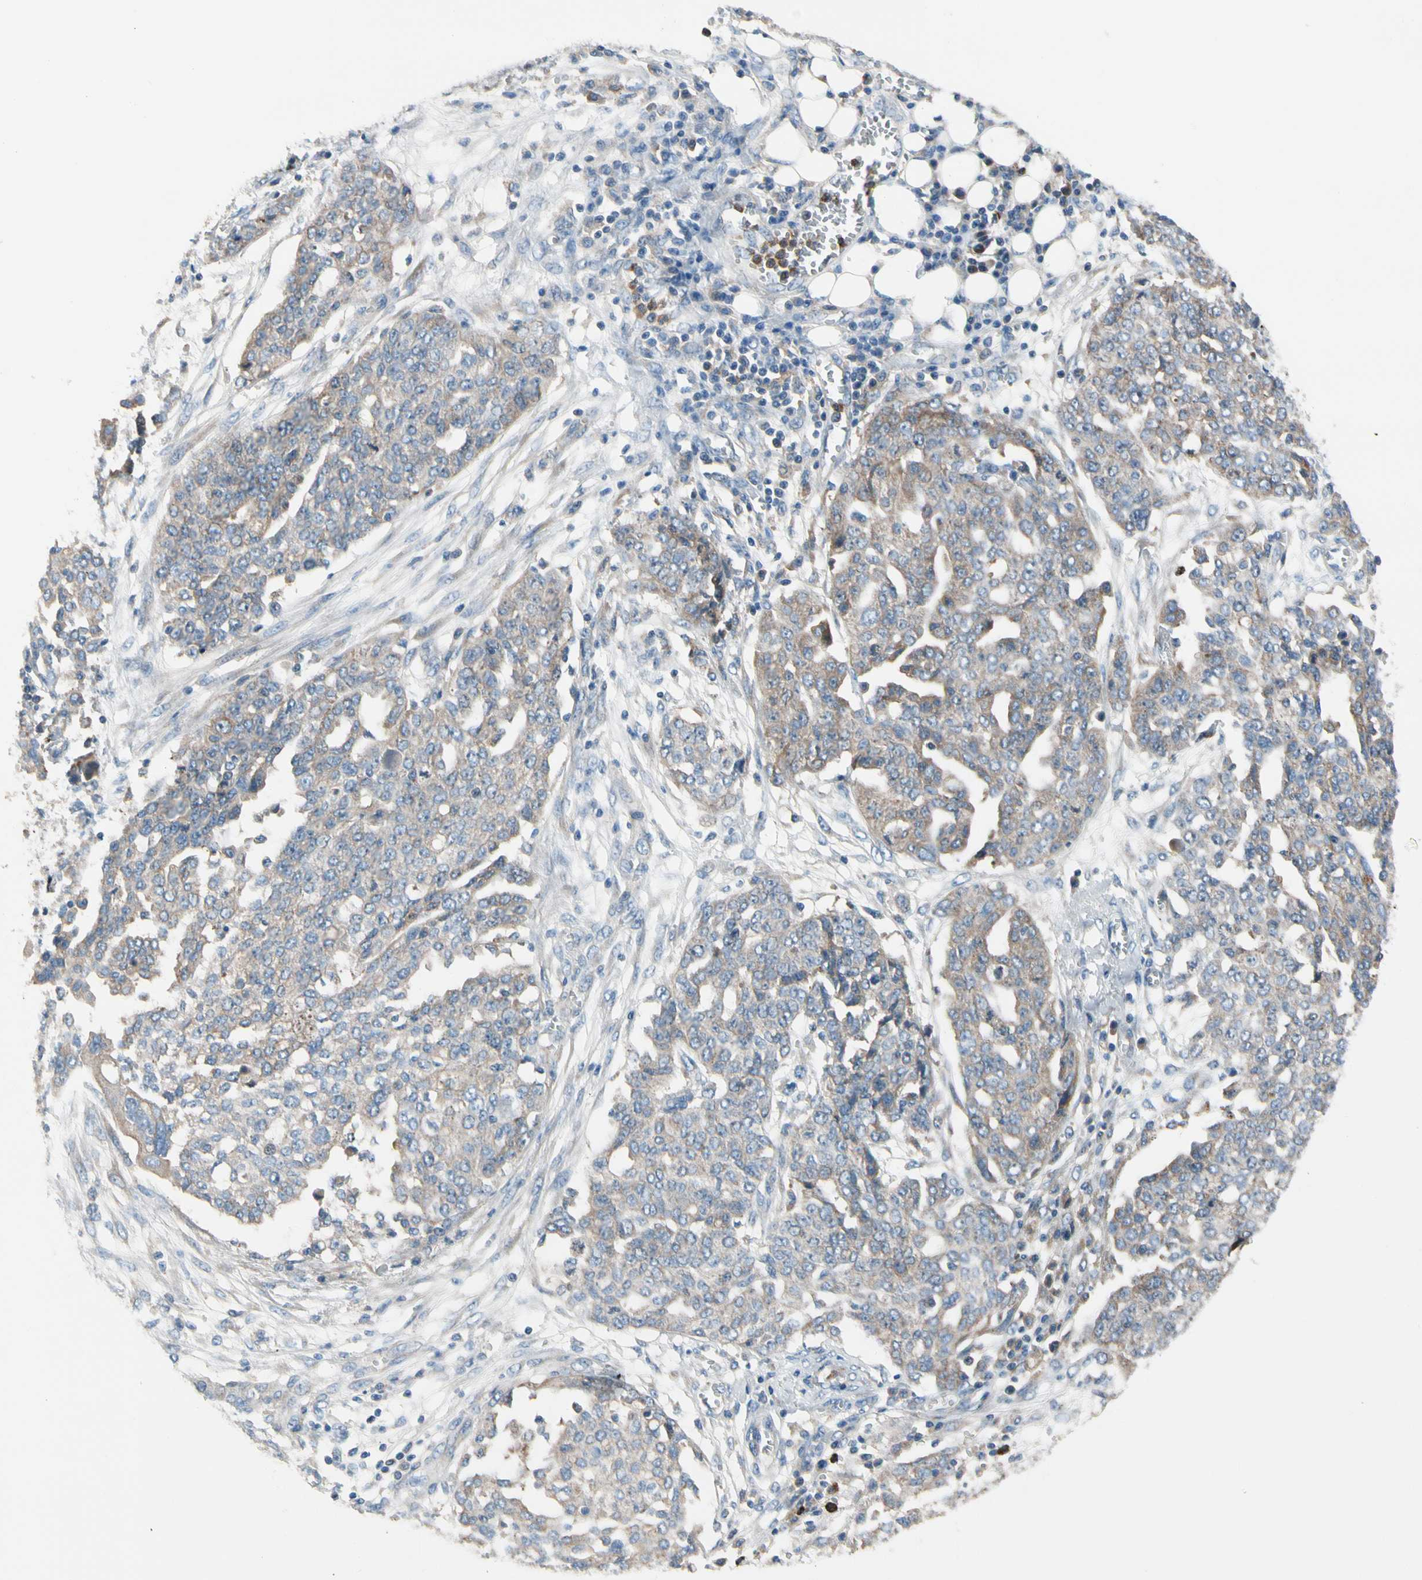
{"staining": {"intensity": "weak", "quantity": ">75%", "location": "cytoplasmic/membranous"}, "tissue": "ovarian cancer", "cell_type": "Tumor cells", "image_type": "cancer", "snomed": [{"axis": "morphology", "description": "Cystadenocarcinoma, serous, NOS"}, {"axis": "topography", "description": "Soft tissue"}, {"axis": "topography", "description": "Ovary"}], "caption": "High-magnification brightfield microscopy of serous cystadenocarcinoma (ovarian) stained with DAB (brown) and counterstained with hematoxylin (blue). tumor cells exhibit weak cytoplasmic/membranous staining is seen in approximately>75% of cells.", "gene": "HJURP", "patient": {"sex": "female", "age": 57}}